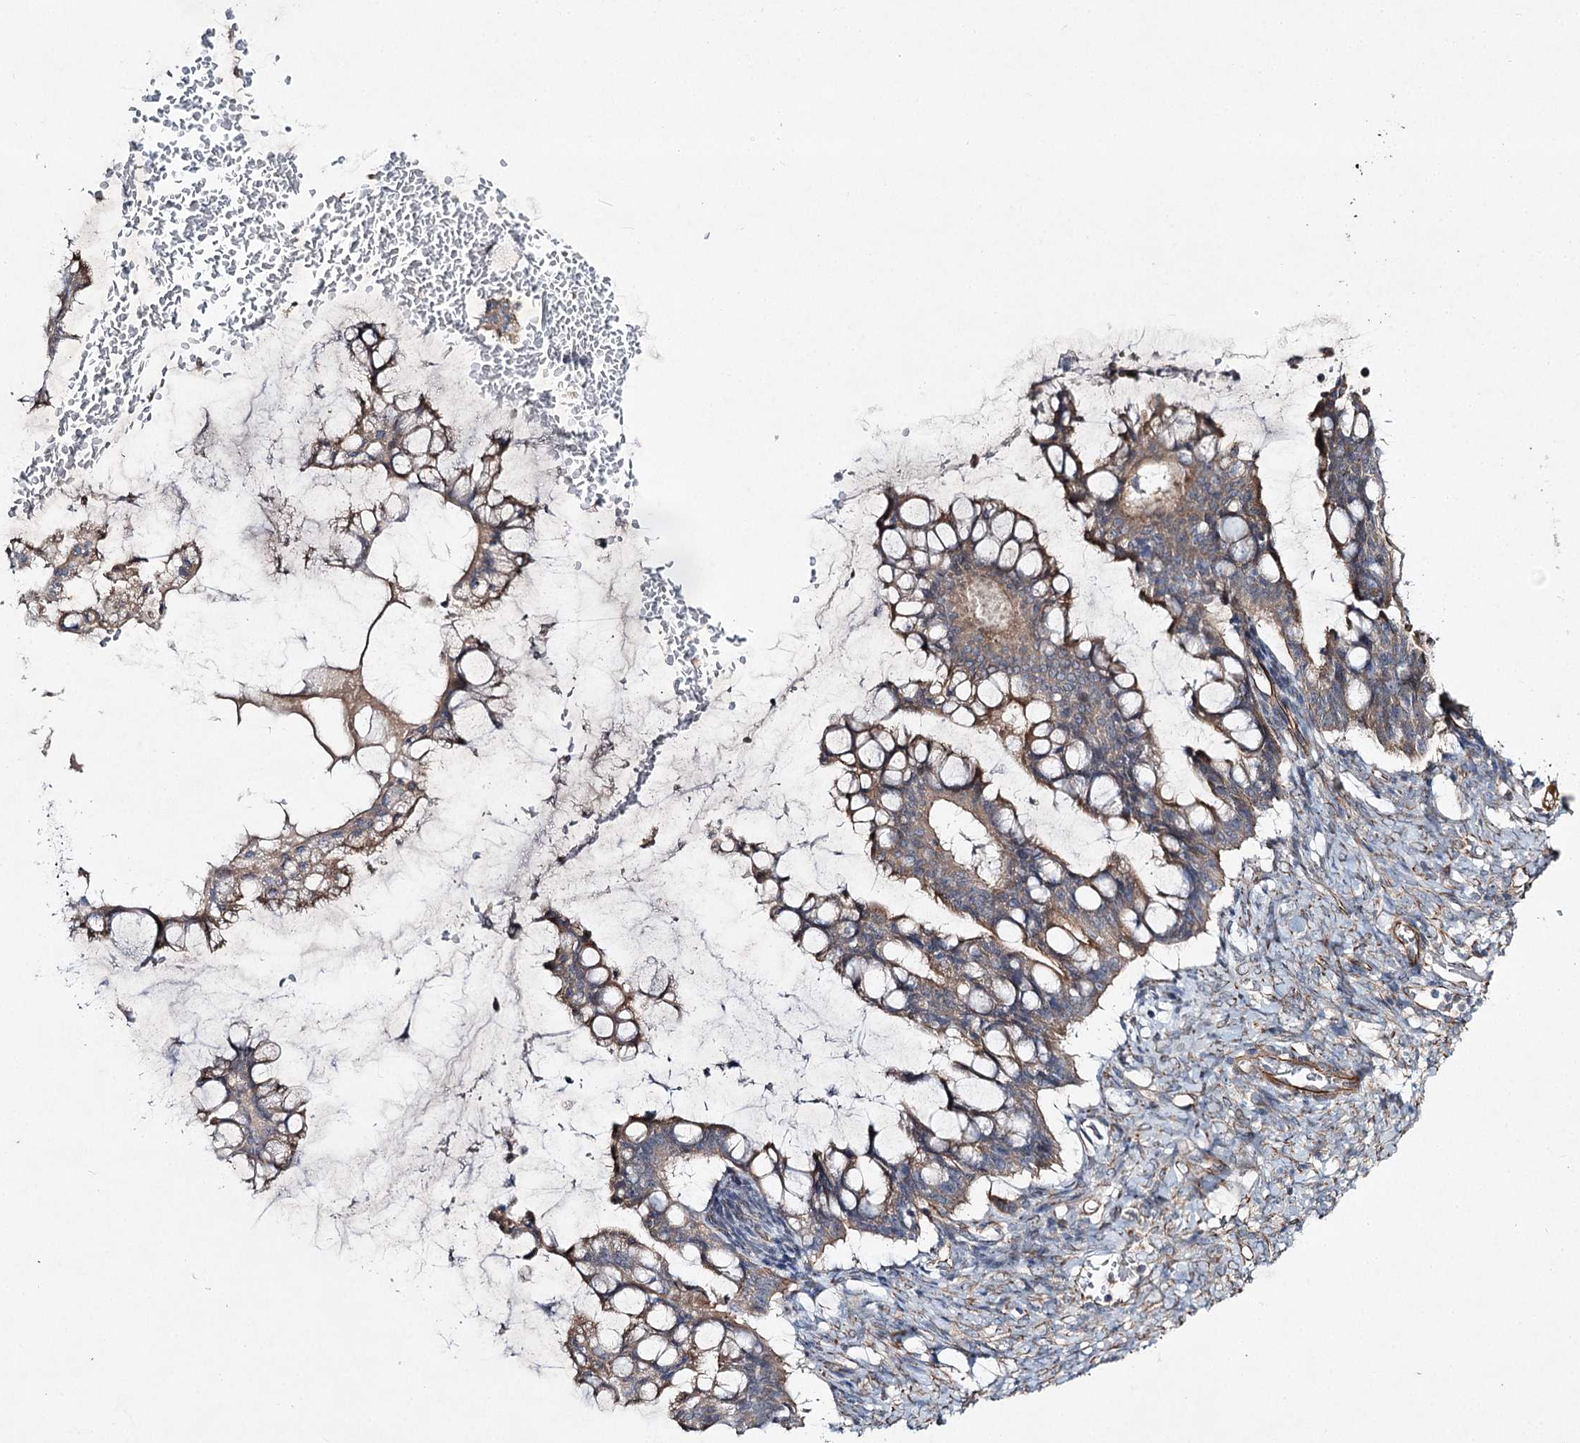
{"staining": {"intensity": "weak", "quantity": ">75%", "location": "cytoplasmic/membranous"}, "tissue": "ovarian cancer", "cell_type": "Tumor cells", "image_type": "cancer", "snomed": [{"axis": "morphology", "description": "Cystadenocarcinoma, mucinous, NOS"}, {"axis": "topography", "description": "Ovary"}], "caption": "Immunohistochemistry (IHC) image of ovarian cancer stained for a protein (brown), which shows low levels of weak cytoplasmic/membranous expression in approximately >75% of tumor cells.", "gene": "KIAA0825", "patient": {"sex": "female", "age": 73}}